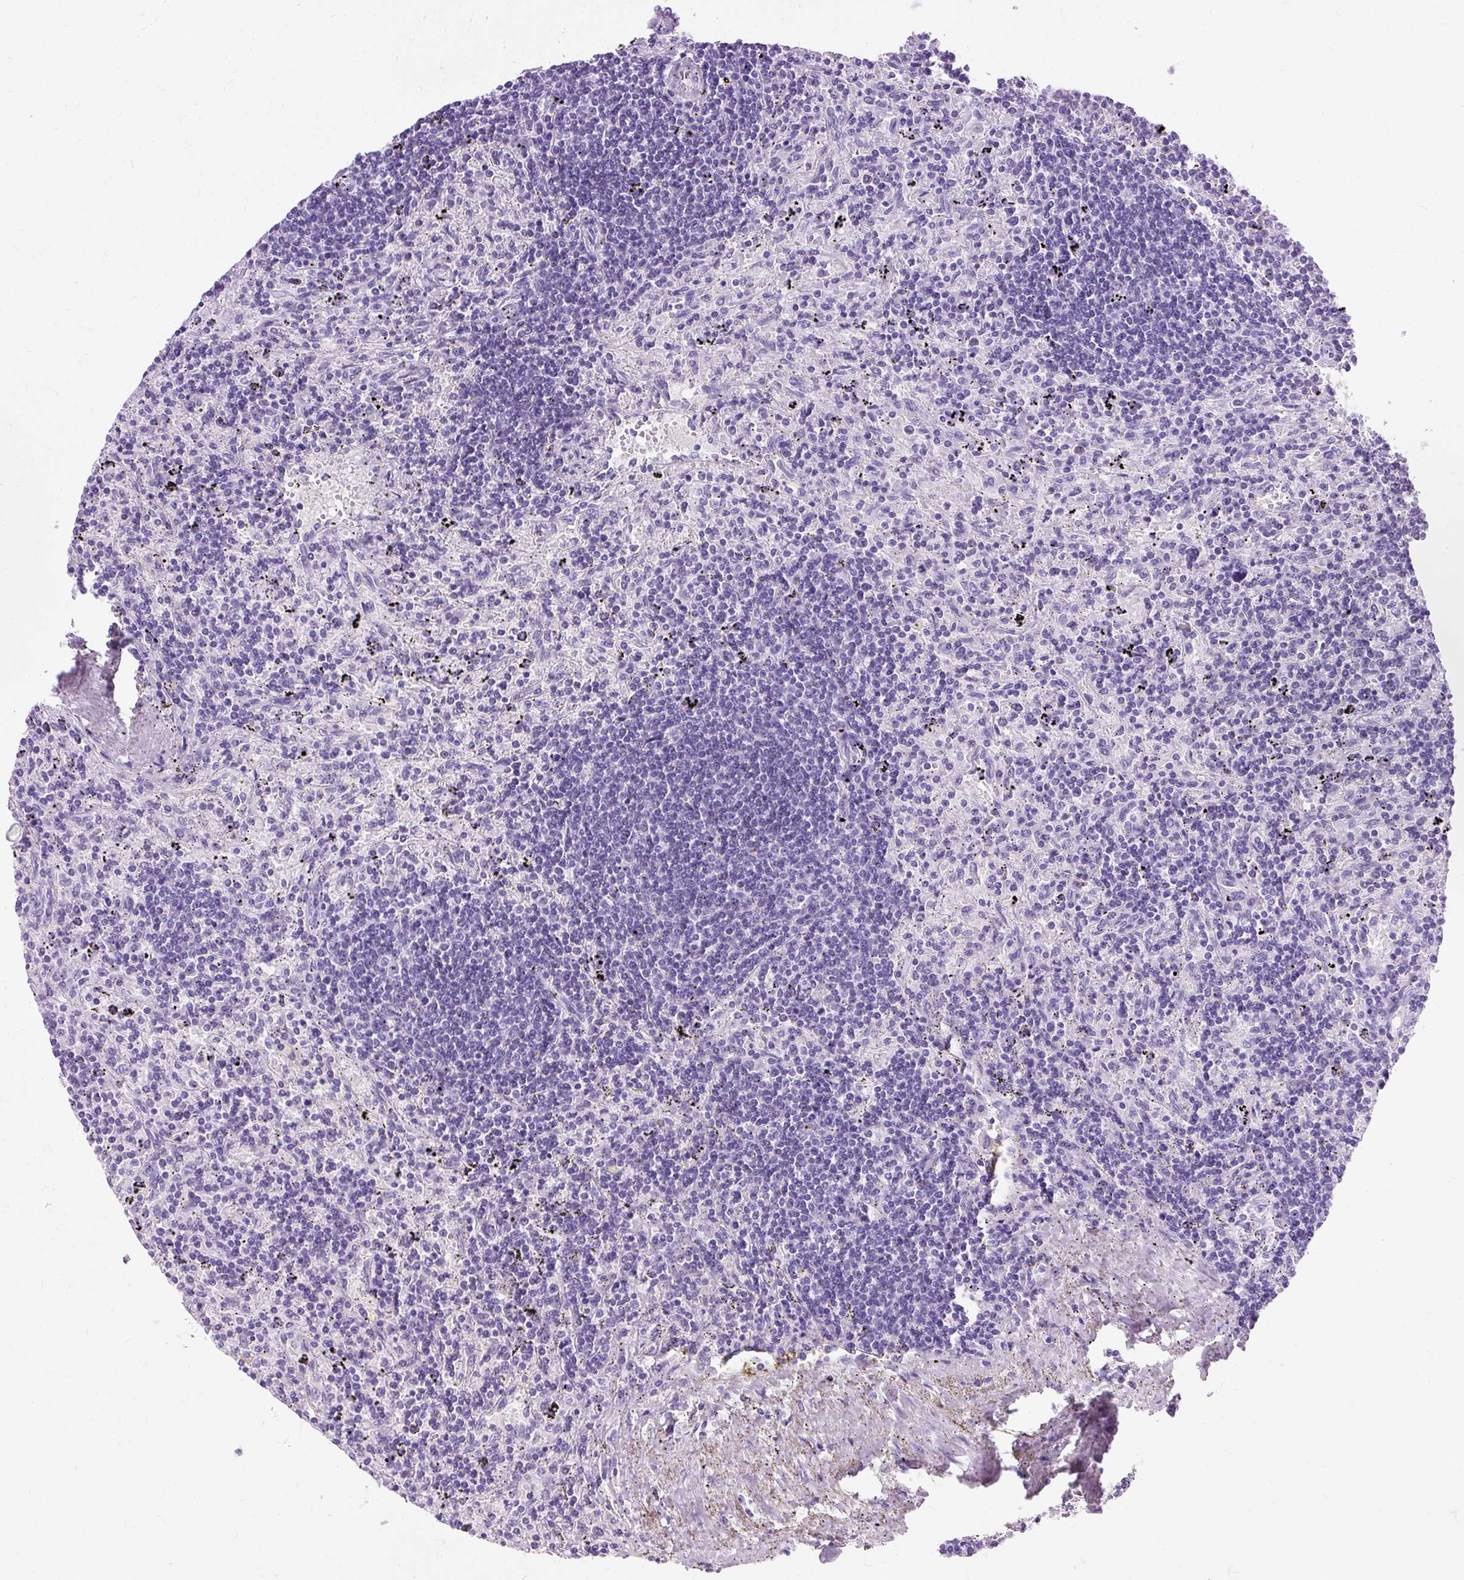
{"staining": {"intensity": "negative", "quantity": "none", "location": "none"}, "tissue": "lymphoma", "cell_type": "Tumor cells", "image_type": "cancer", "snomed": [{"axis": "morphology", "description": "Malignant lymphoma, non-Hodgkin's type, Low grade"}, {"axis": "topography", "description": "Spleen"}], "caption": "Immunohistochemical staining of low-grade malignant lymphoma, non-Hodgkin's type displays no significant expression in tumor cells. The staining is performed using DAB brown chromogen with nuclei counter-stained in using hematoxylin.", "gene": "PVALB", "patient": {"sex": "male", "age": 76}}